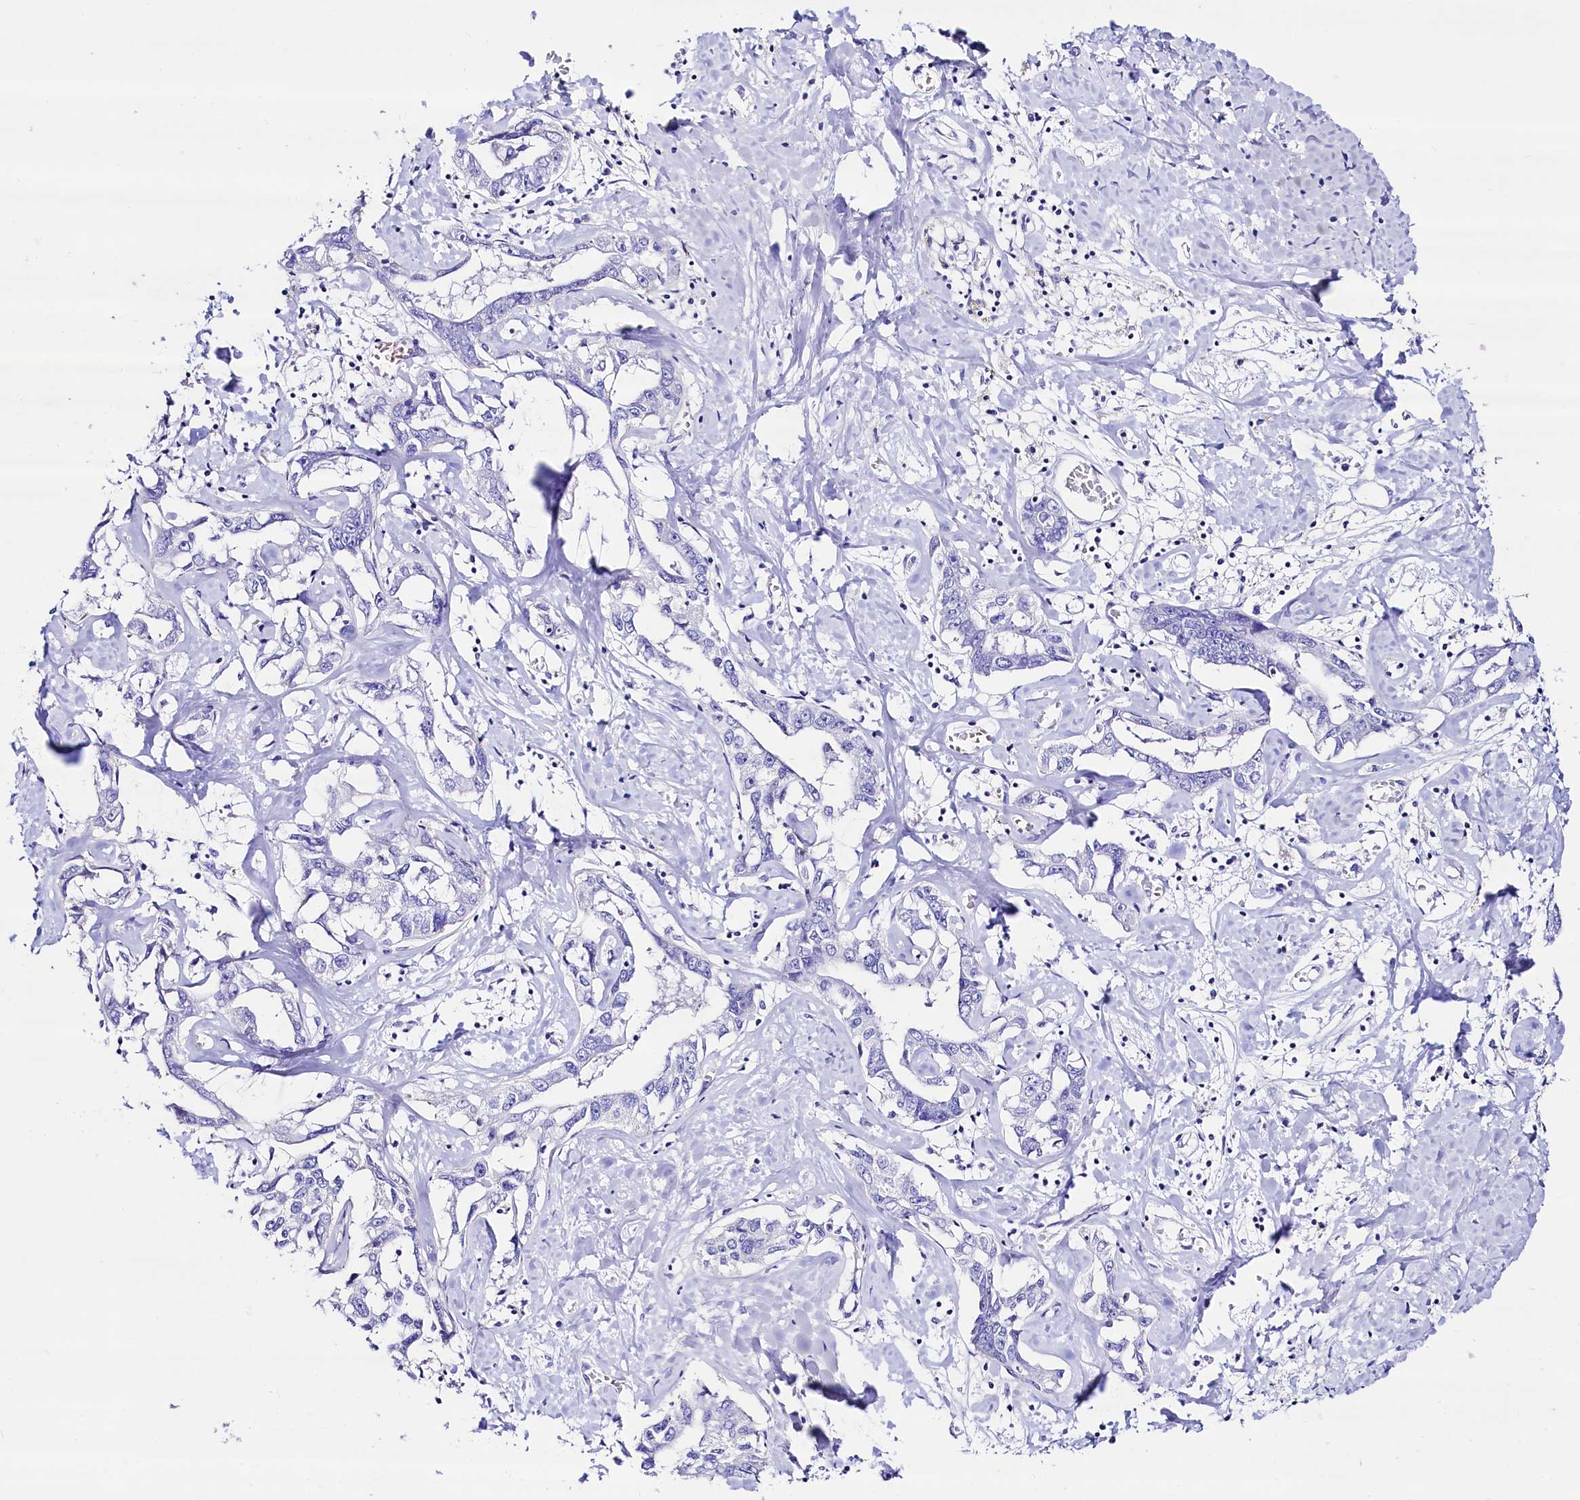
{"staining": {"intensity": "negative", "quantity": "none", "location": "none"}, "tissue": "liver cancer", "cell_type": "Tumor cells", "image_type": "cancer", "snomed": [{"axis": "morphology", "description": "Cholangiocarcinoma"}, {"axis": "topography", "description": "Liver"}], "caption": "IHC image of human liver cancer stained for a protein (brown), which displays no positivity in tumor cells.", "gene": "RBP3", "patient": {"sex": "male", "age": 59}}